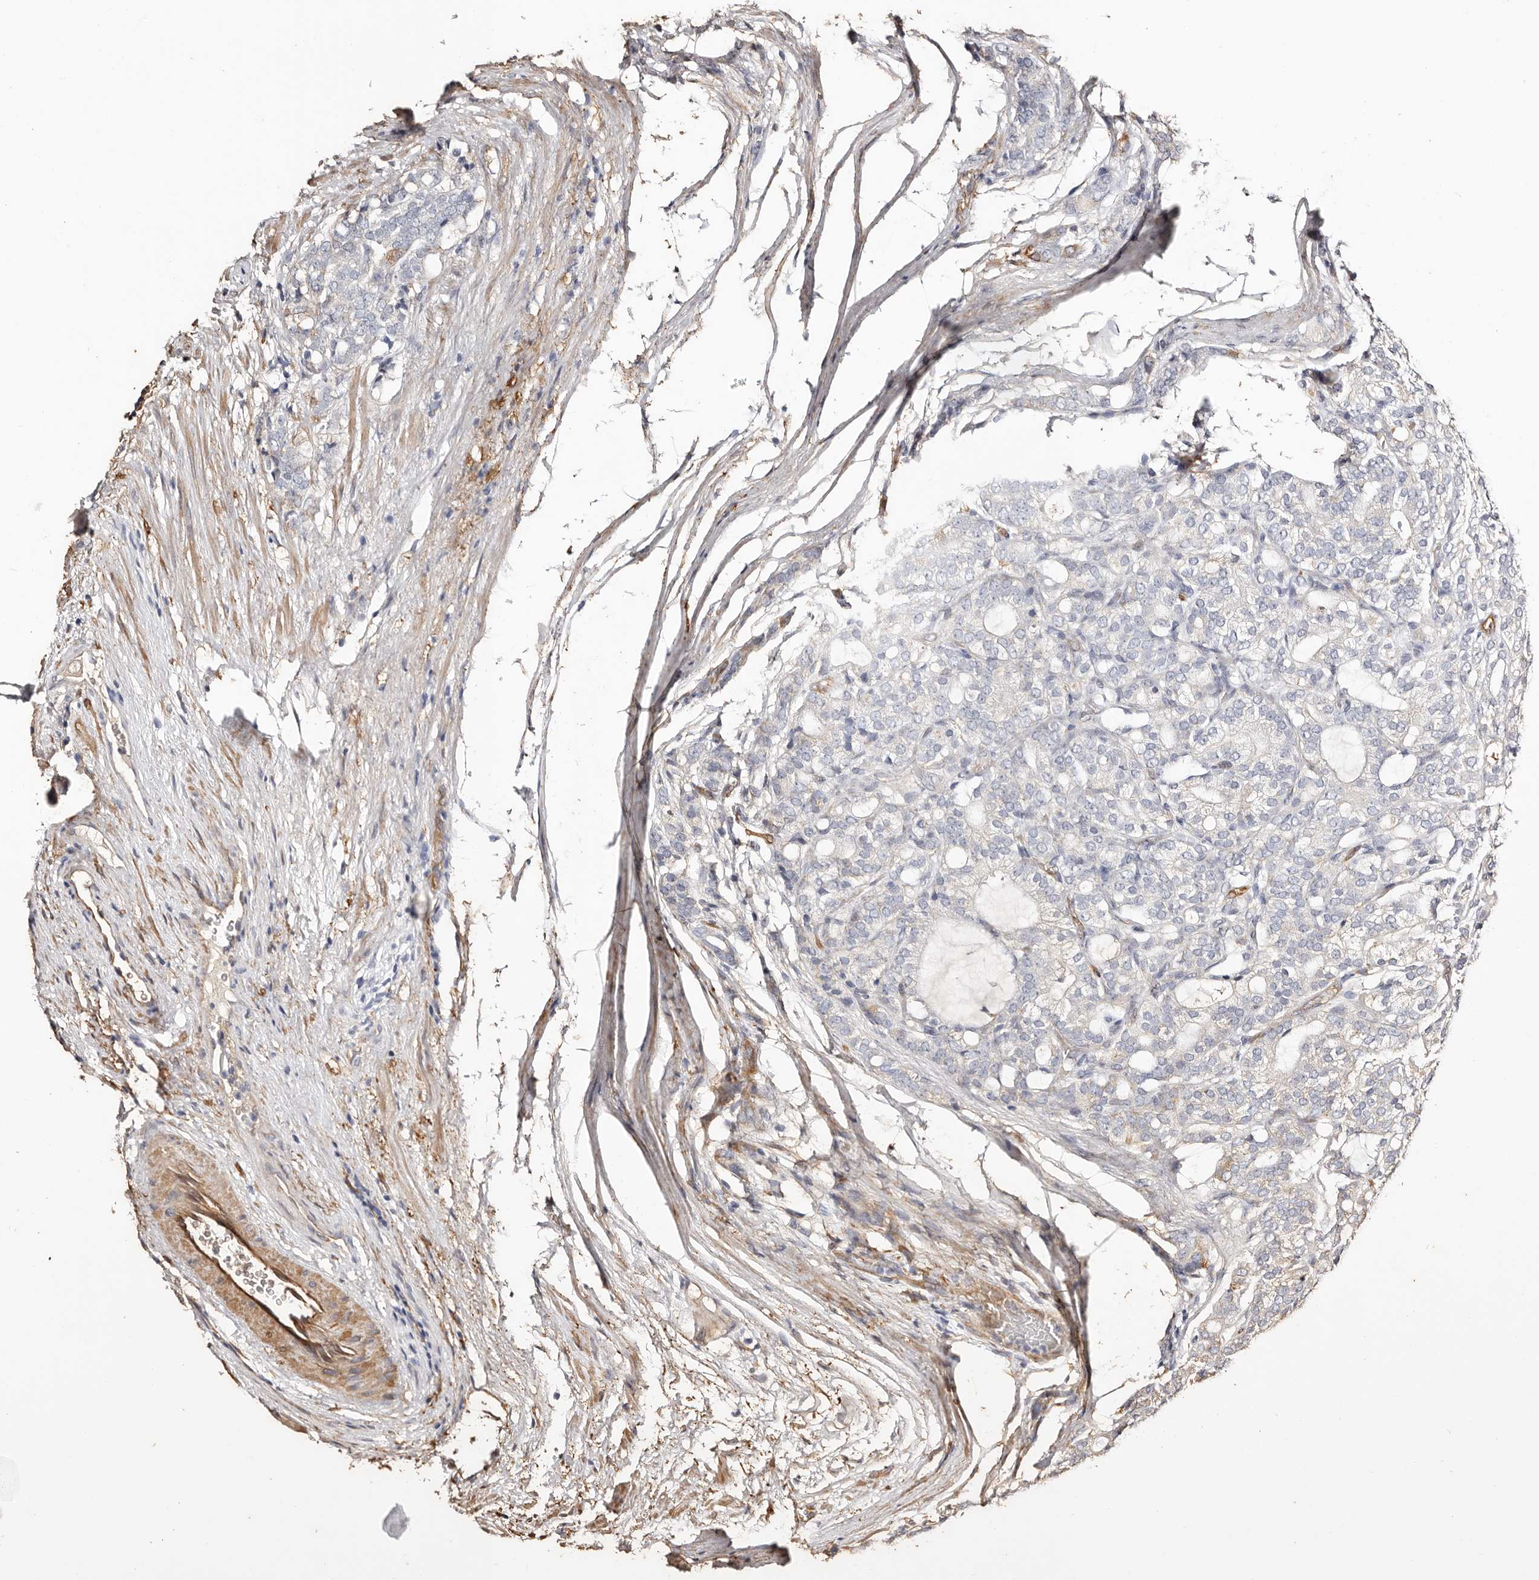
{"staining": {"intensity": "negative", "quantity": "none", "location": "none"}, "tissue": "prostate cancer", "cell_type": "Tumor cells", "image_type": "cancer", "snomed": [{"axis": "morphology", "description": "Adenocarcinoma, High grade"}, {"axis": "topography", "description": "Prostate"}], "caption": "Immunohistochemistry of human high-grade adenocarcinoma (prostate) reveals no positivity in tumor cells.", "gene": "TGM2", "patient": {"sex": "male", "age": 57}}